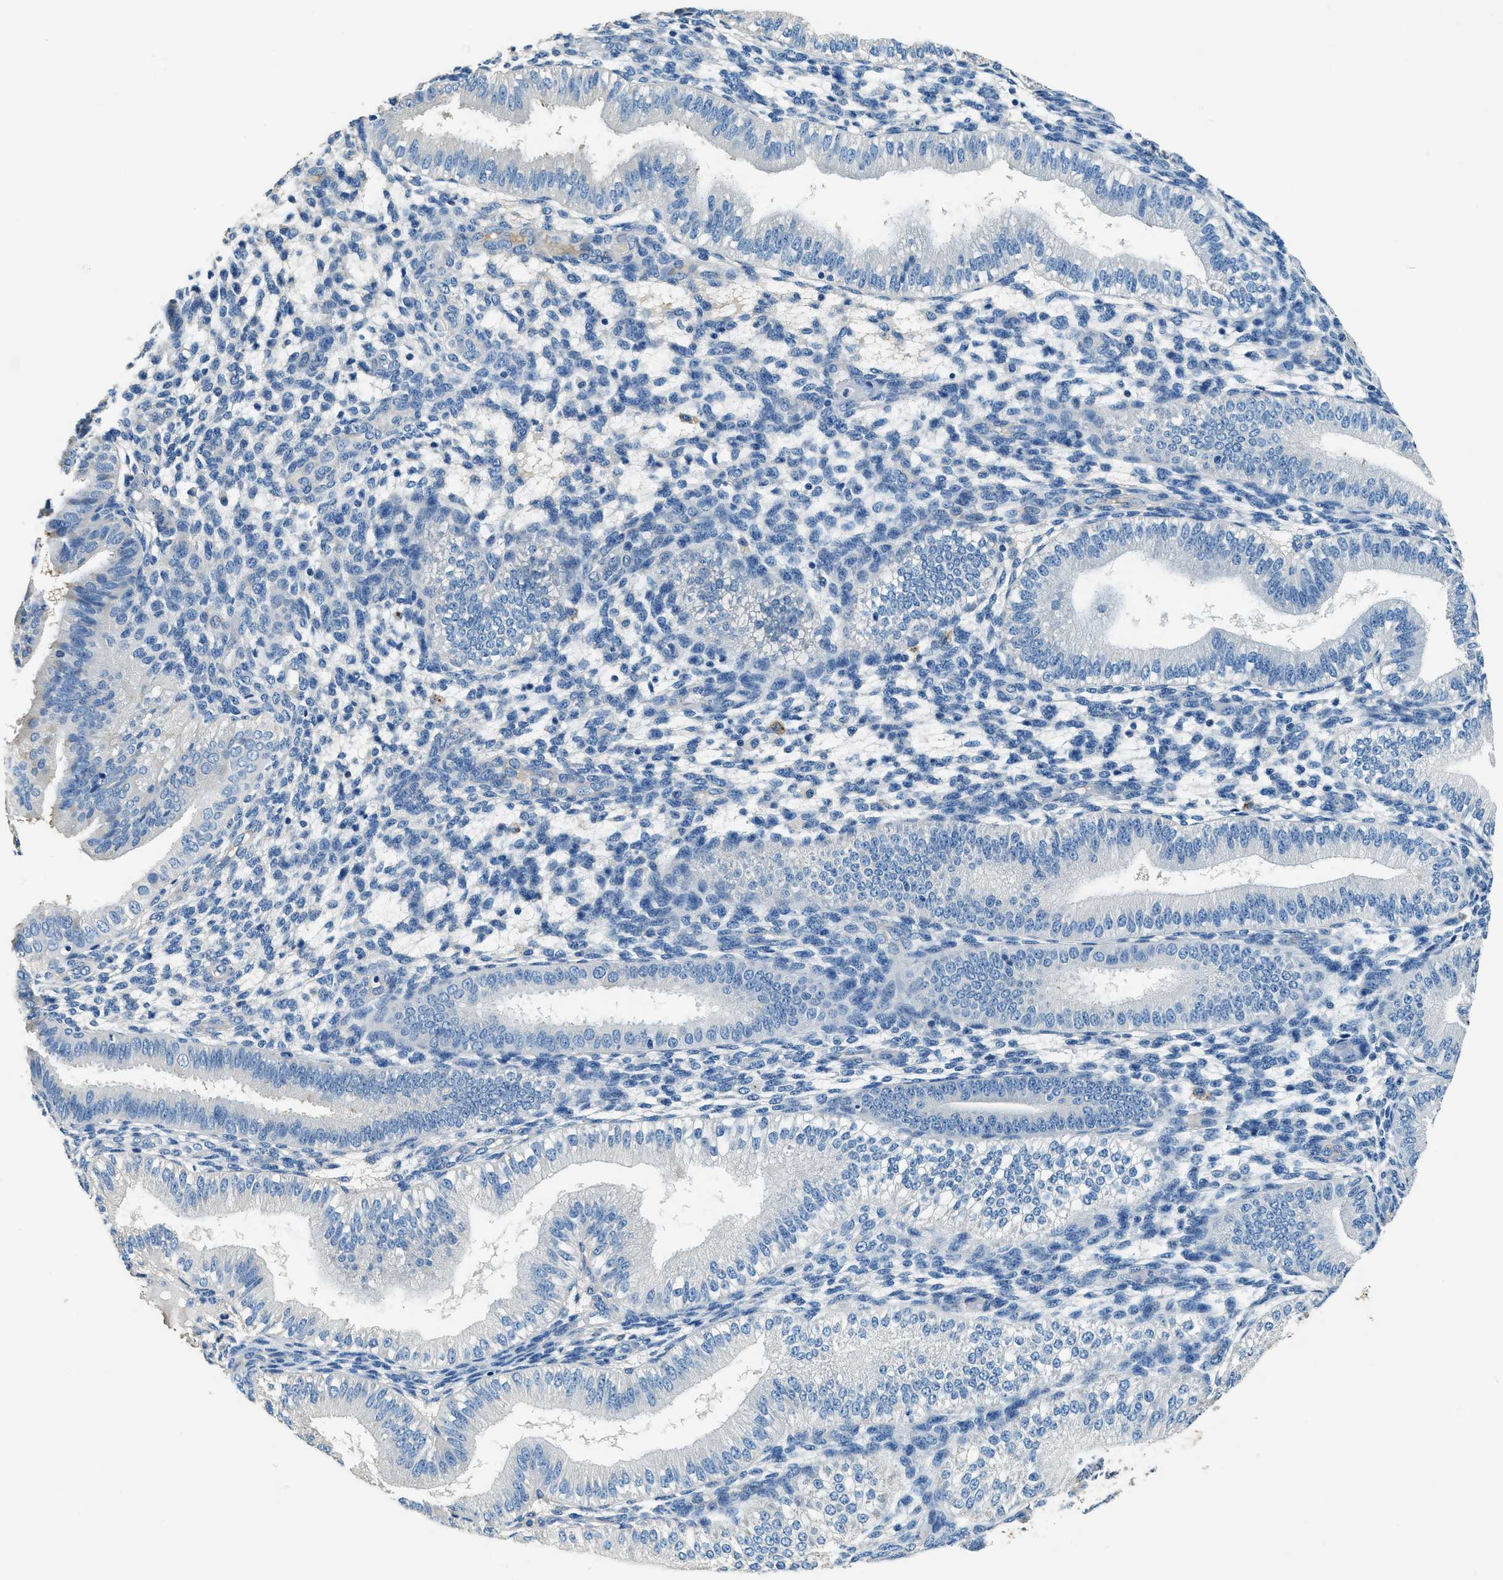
{"staining": {"intensity": "negative", "quantity": "none", "location": "none"}, "tissue": "endometrium", "cell_type": "Cells in endometrial stroma", "image_type": "normal", "snomed": [{"axis": "morphology", "description": "Normal tissue, NOS"}, {"axis": "topography", "description": "Endometrium"}], "caption": "A photomicrograph of human endometrium is negative for staining in cells in endometrial stroma. (DAB immunohistochemistry (IHC) visualized using brightfield microscopy, high magnification).", "gene": "TMEM186", "patient": {"sex": "female", "age": 39}}